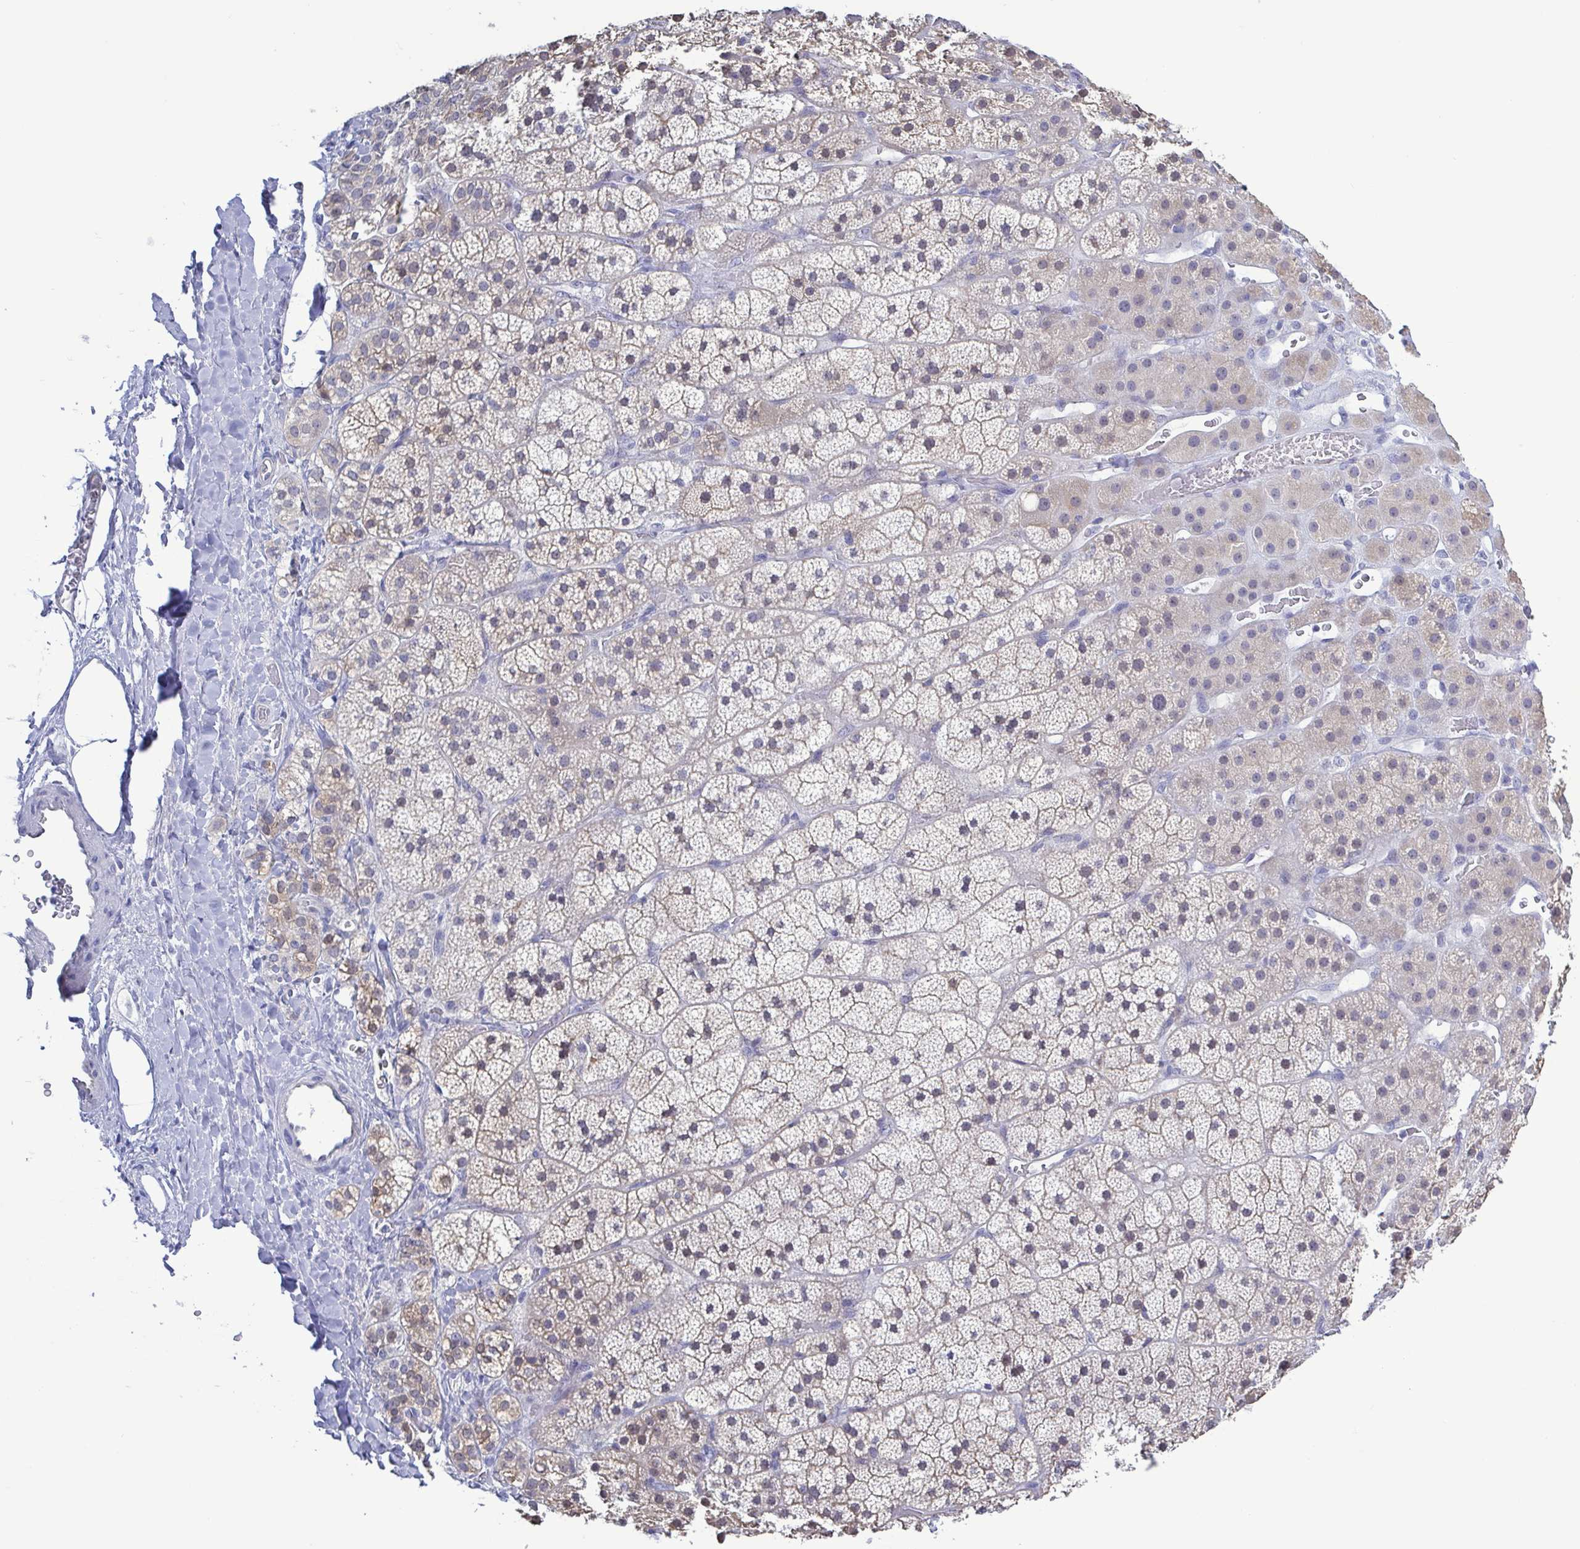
{"staining": {"intensity": "weak", "quantity": "<25%", "location": "cytoplasmic/membranous"}, "tissue": "adrenal gland", "cell_type": "Glandular cells", "image_type": "normal", "snomed": [{"axis": "morphology", "description": "Normal tissue, NOS"}, {"axis": "topography", "description": "Adrenal gland"}], "caption": "DAB immunohistochemical staining of unremarkable adrenal gland shows no significant positivity in glandular cells. (DAB (3,3'-diaminobenzidine) immunohistochemistry (IHC) with hematoxylin counter stain).", "gene": "TEX12", "patient": {"sex": "male", "age": 57}}